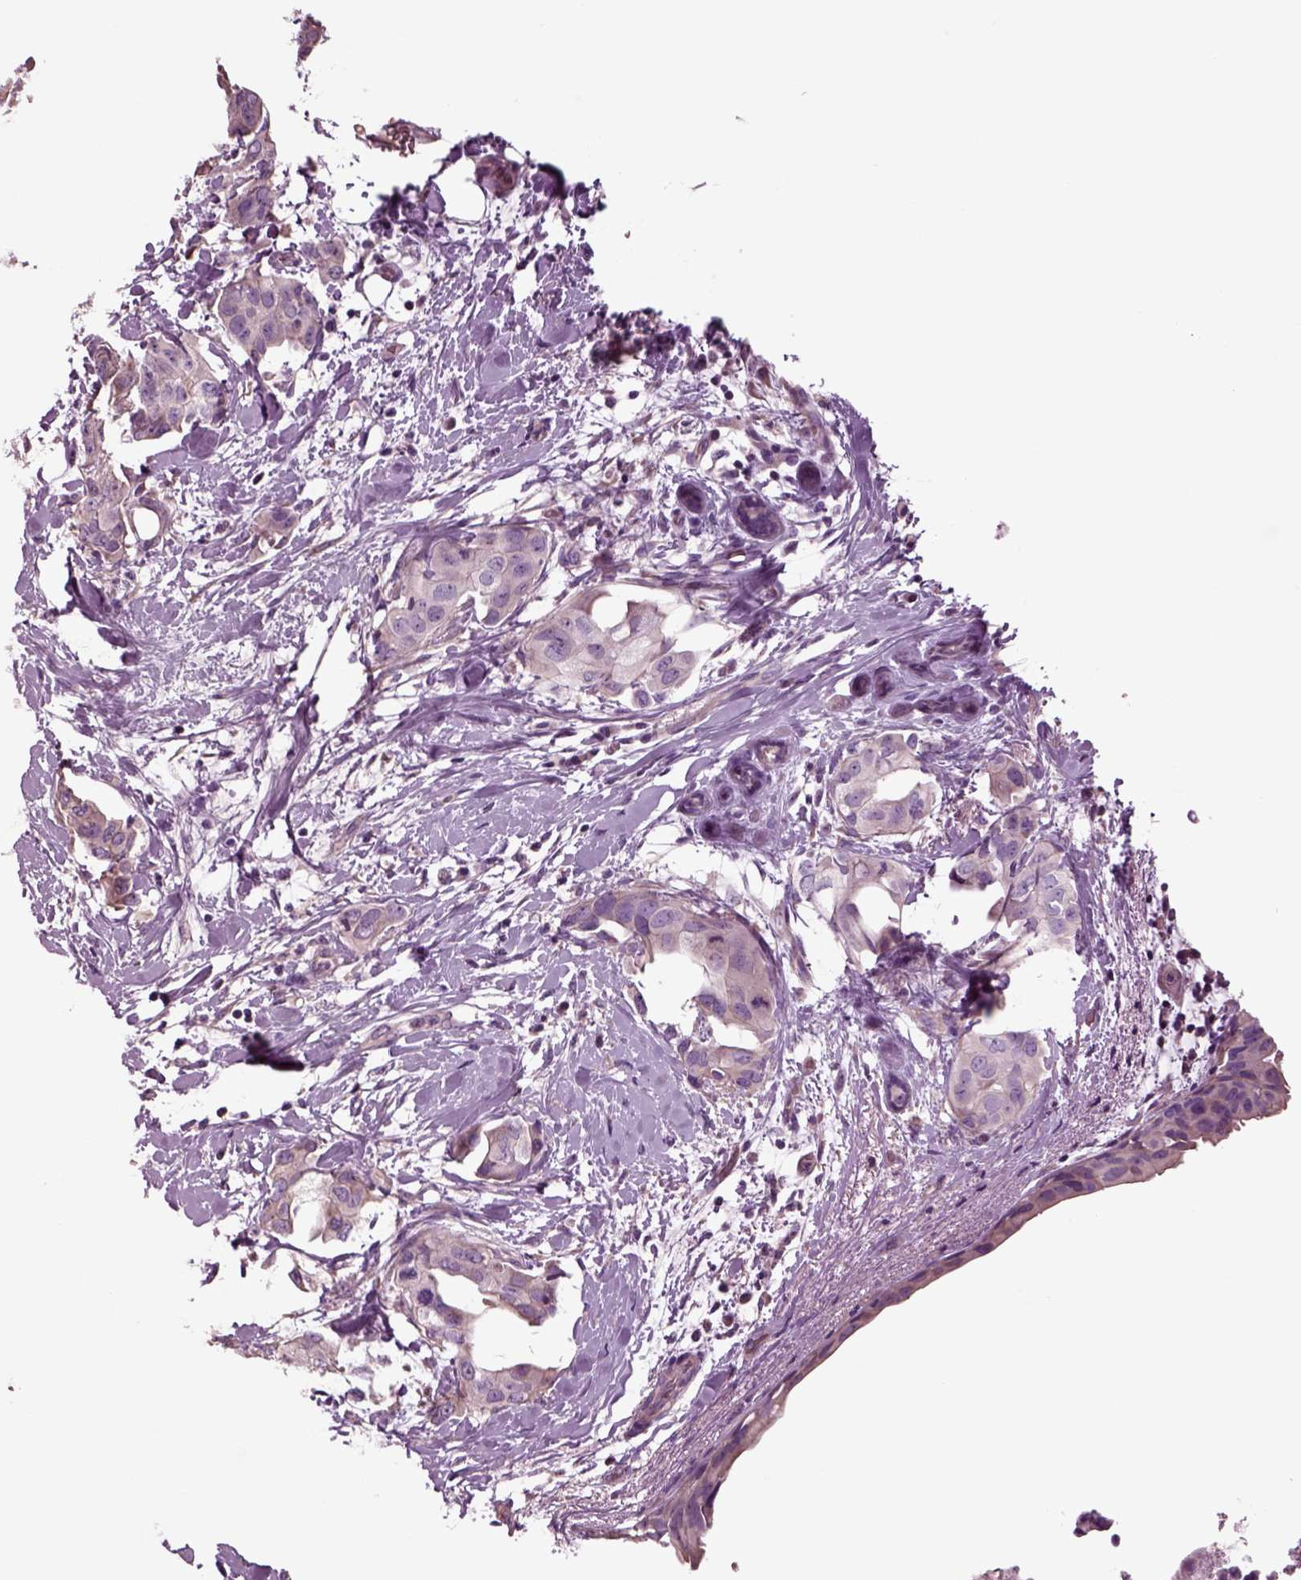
{"staining": {"intensity": "negative", "quantity": "none", "location": "none"}, "tissue": "breast cancer", "cell_type": "Tumor cells", "image_type": "cancer", "snomed": [{"axis": "morphology", "description": "Normal tissue, NOS"}, {"axis": "morphology", "description": "Duct carcinoma"}, {"axis": "topography", "description": "Breast"}], "caption": "Breast invasive ductal carcinoma stained for a protein using immunohistochemistry demonstrates no positivity tumor cells.", "gene": "CHGB", "patient": {"sex": "female", "age": 40}}